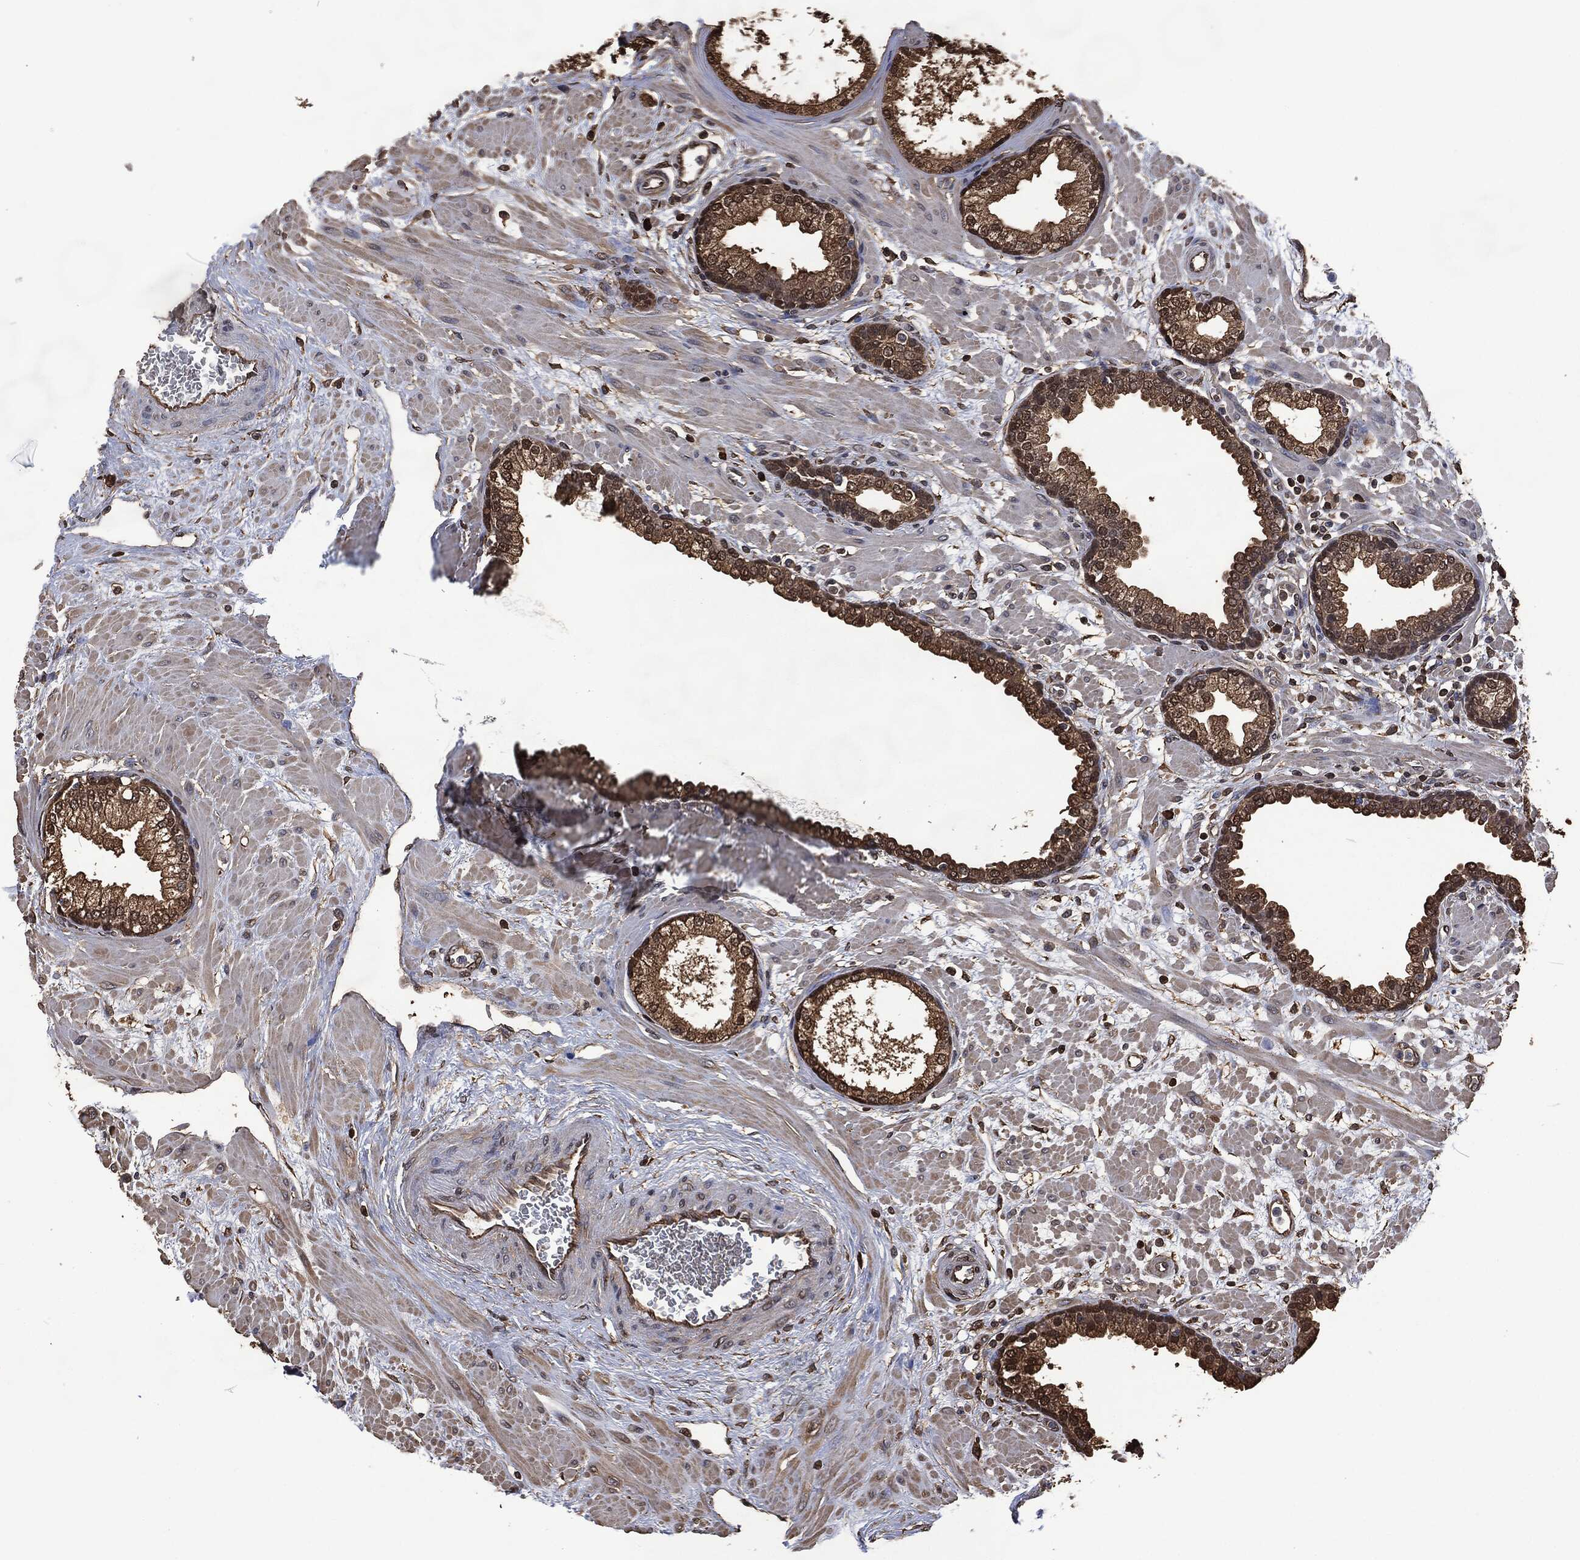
{"staining": {"intensity": "moderate", "quantity": ">75%", "location": "cytoplasmic/membranous"}, "tissue": "prostate", "cell_type": "Glandular cells", "image_type": "normal", "snomed": [{"axis": "morphology", "description": "Normal tissue, NOS"}, {"axis": "topography", "description": "Prostate"}], "caption": "There is medium levels of moderate cytoplasmic/membranous expression in glandular cells of unremarkable prostate, as demonstrated by immunohistochemical staining (brown color).", "gene": "PRDX4", "patient": {"sex": "male", "age": 63}}